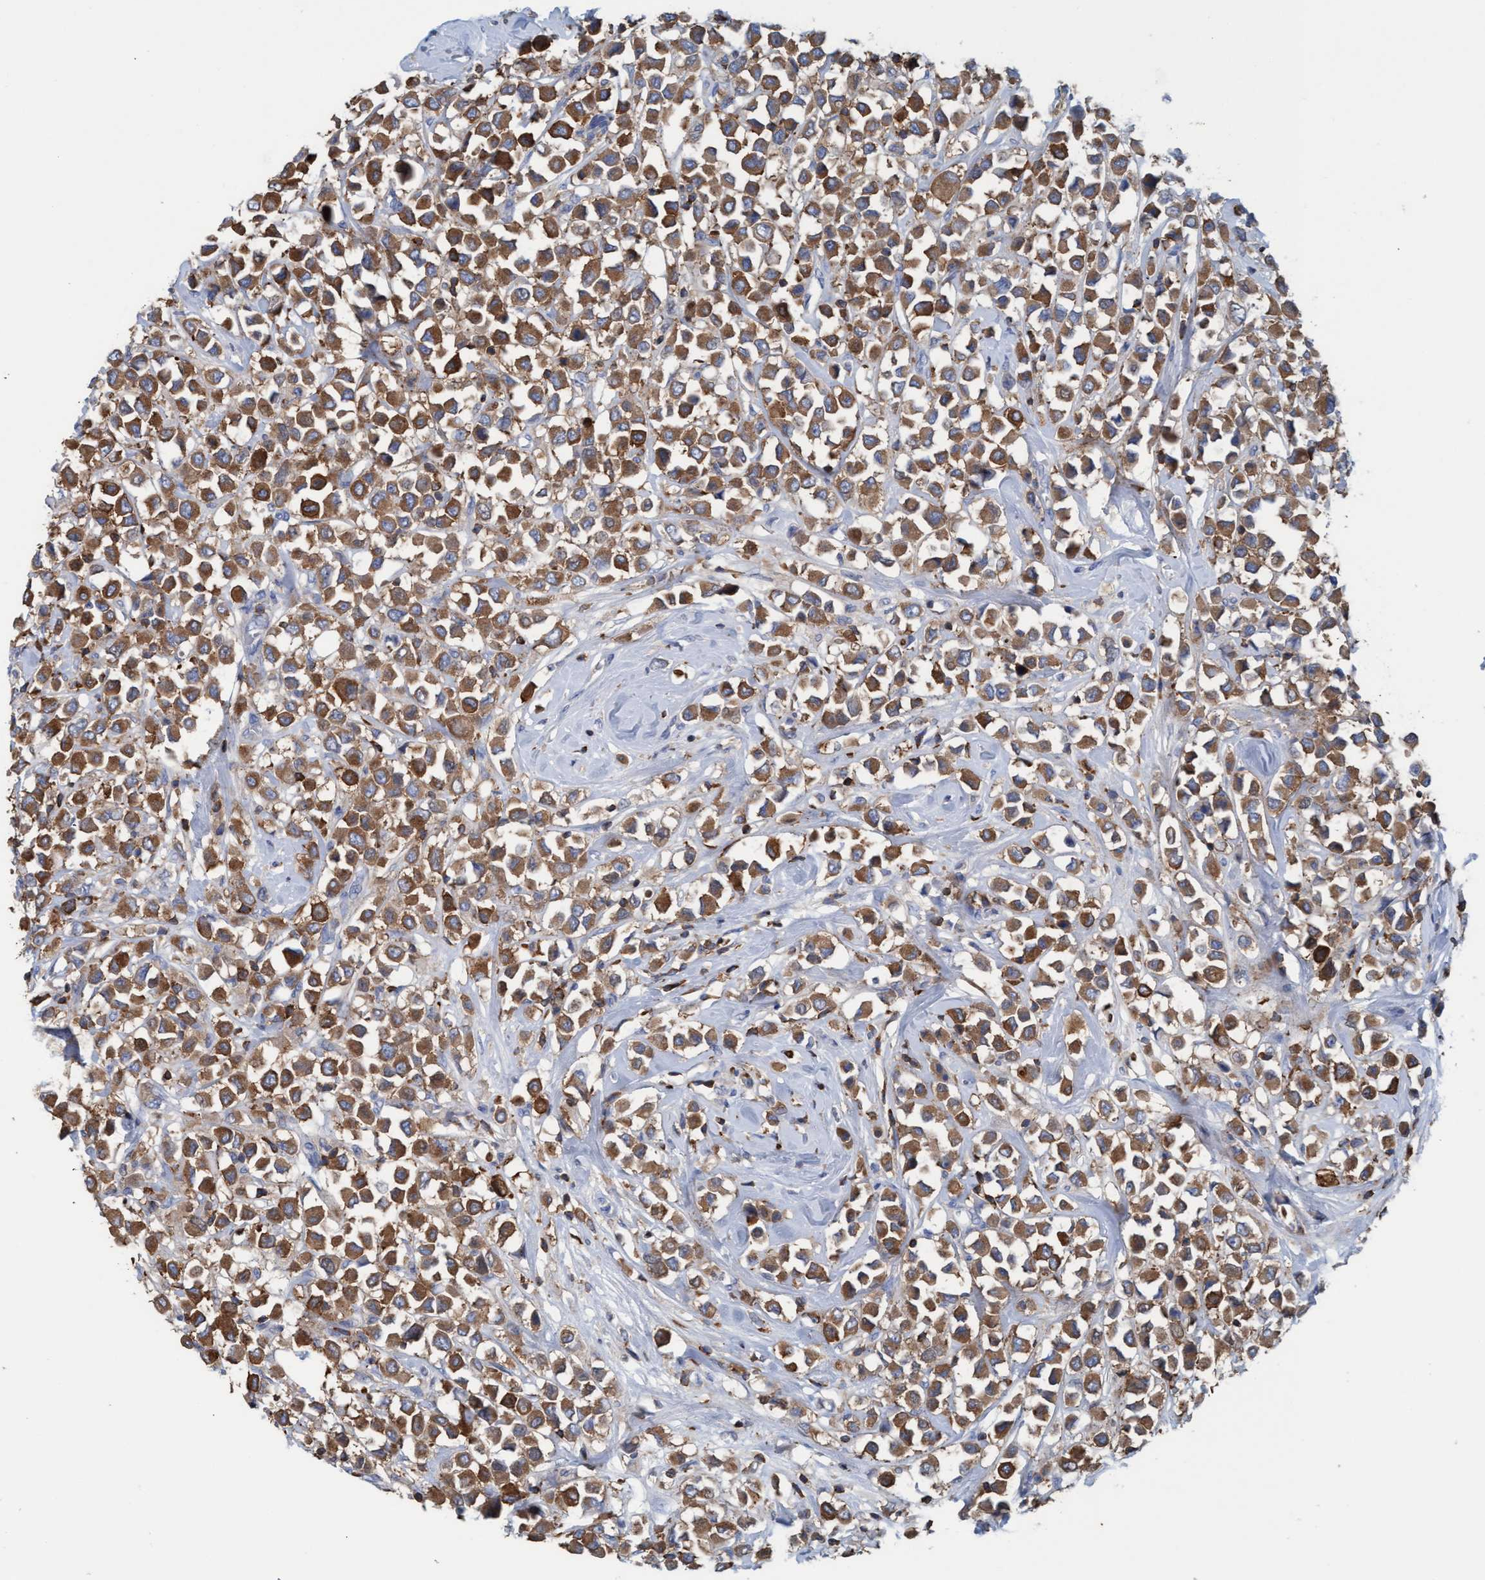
{"staining": {"intensity": "moderate", "quantity": ">75%", "location": "cytoplasmic/membranous"}, "tissue": "breast cancer", "cell_type": "Tumor cells", "image_type": "cancer", "snomed": [{"axis": "morphology", "description": "Duct carcinoma"}, {"axis": "topography", "description": "Breast"}], "caption": "The image displays staining of breast cancer, revealing moderate cytoplasmic/membranous protein positivity (brown color) within tumor cells.", "gene": "EZR", "patient": {"sex": "female", "age": 61}}